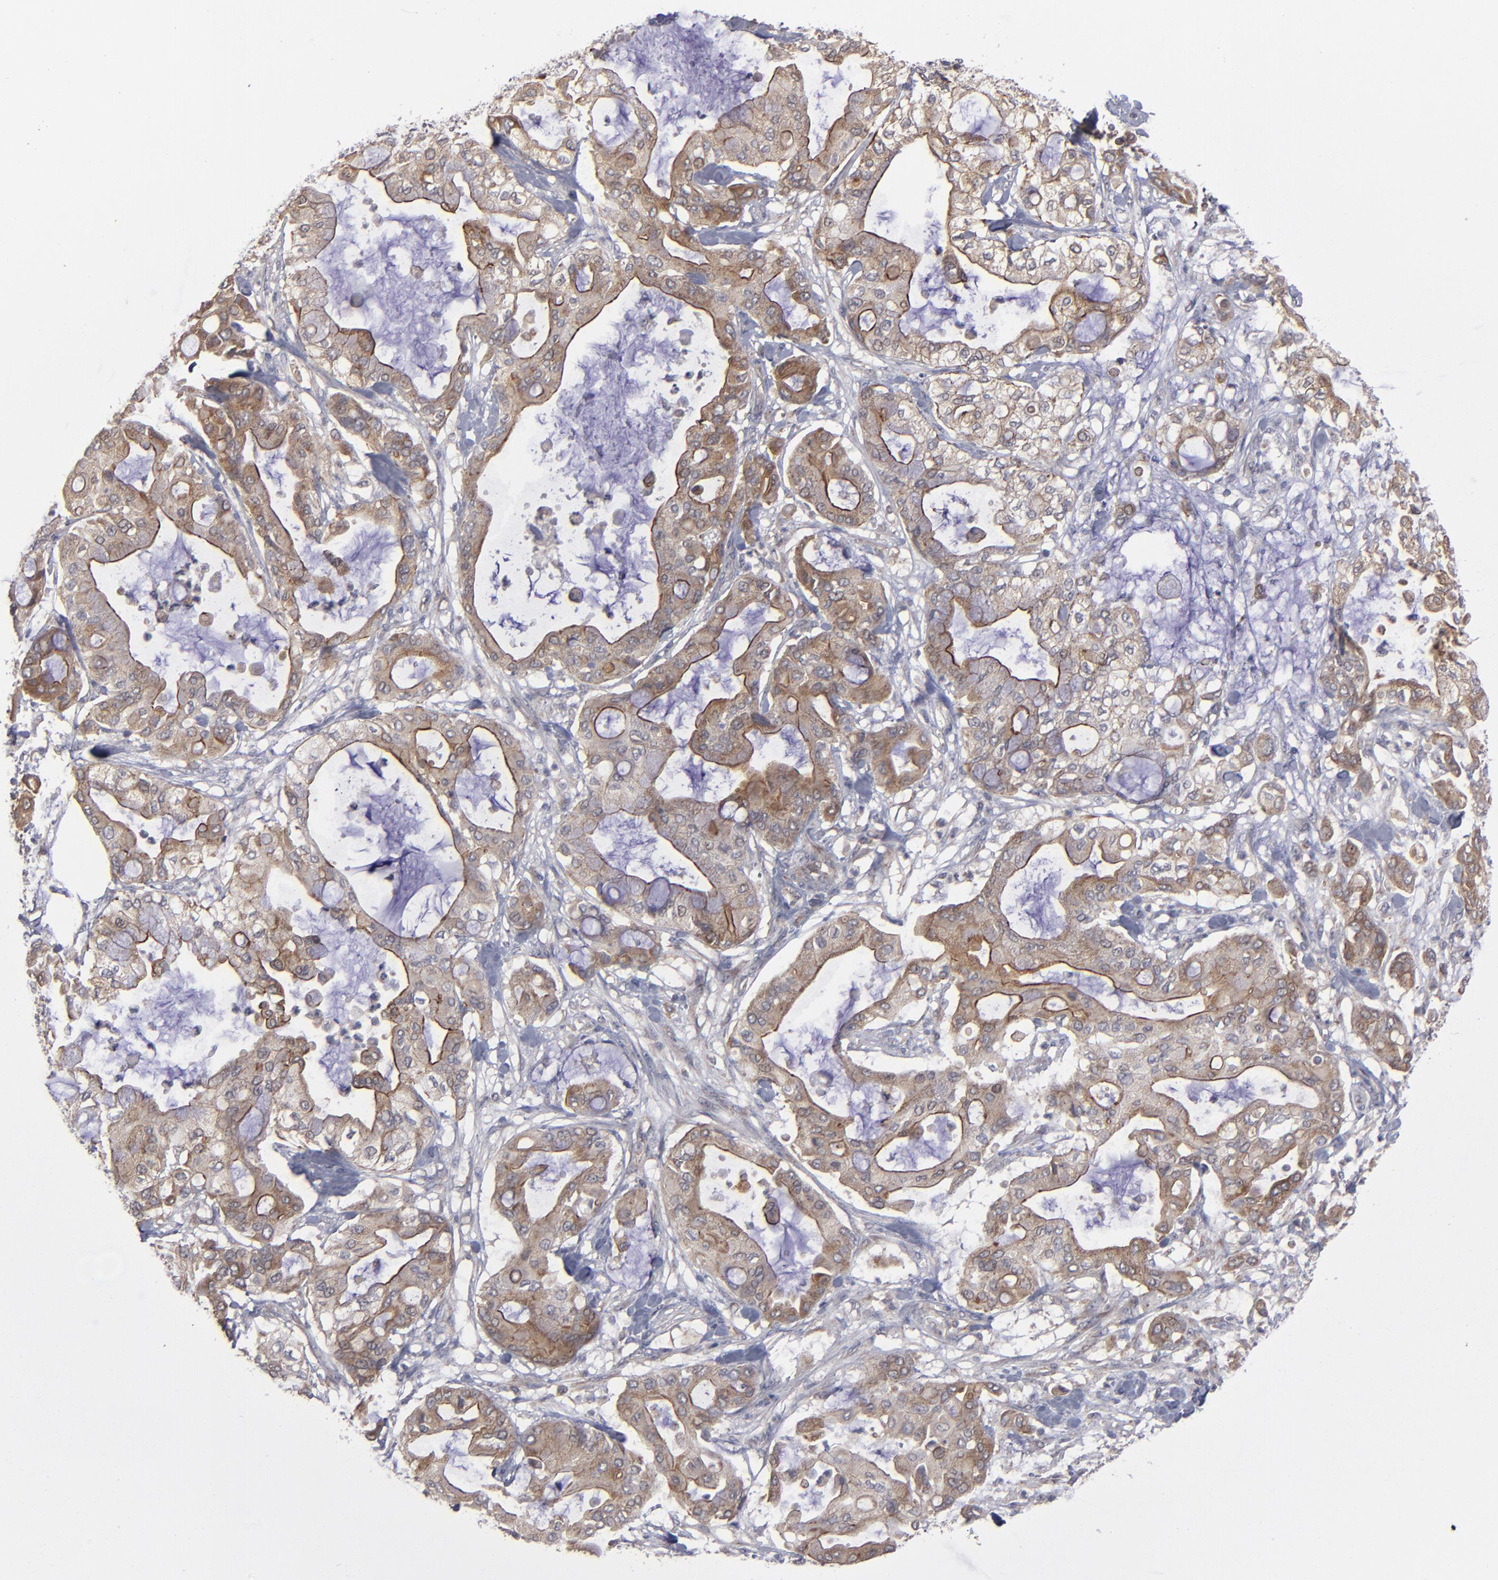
{"staining": {"intensity": "weak", "quantity": "25%-75%", "location": "cytoplasmic/membranous"}, "tissue": "pancreatic cancer", "cell_type": "Tumor cells", "image_type": "cancer", "snomed": [{"axis": "morphology", "description": "Adenocarcinoma, NOS"}, {"axis": "morphology", "description": "Adenocarcinoma, metastatic, NOS"}, {"axis": "topography", "description": "Lymph node"}, {"axis": "topography", "description": "Pancreas"}, {"axis": "topography", "description": "Duodenum"}], "caption": "A histopathology image of human pancreatic cancer (metastatic adenocarcinoma) stained for a protein displays weak cytoplasmic/membranous brown staining in tumor cells.", "gene": "GLCCI1", "patient": {"sex": "female", "age": 64}}